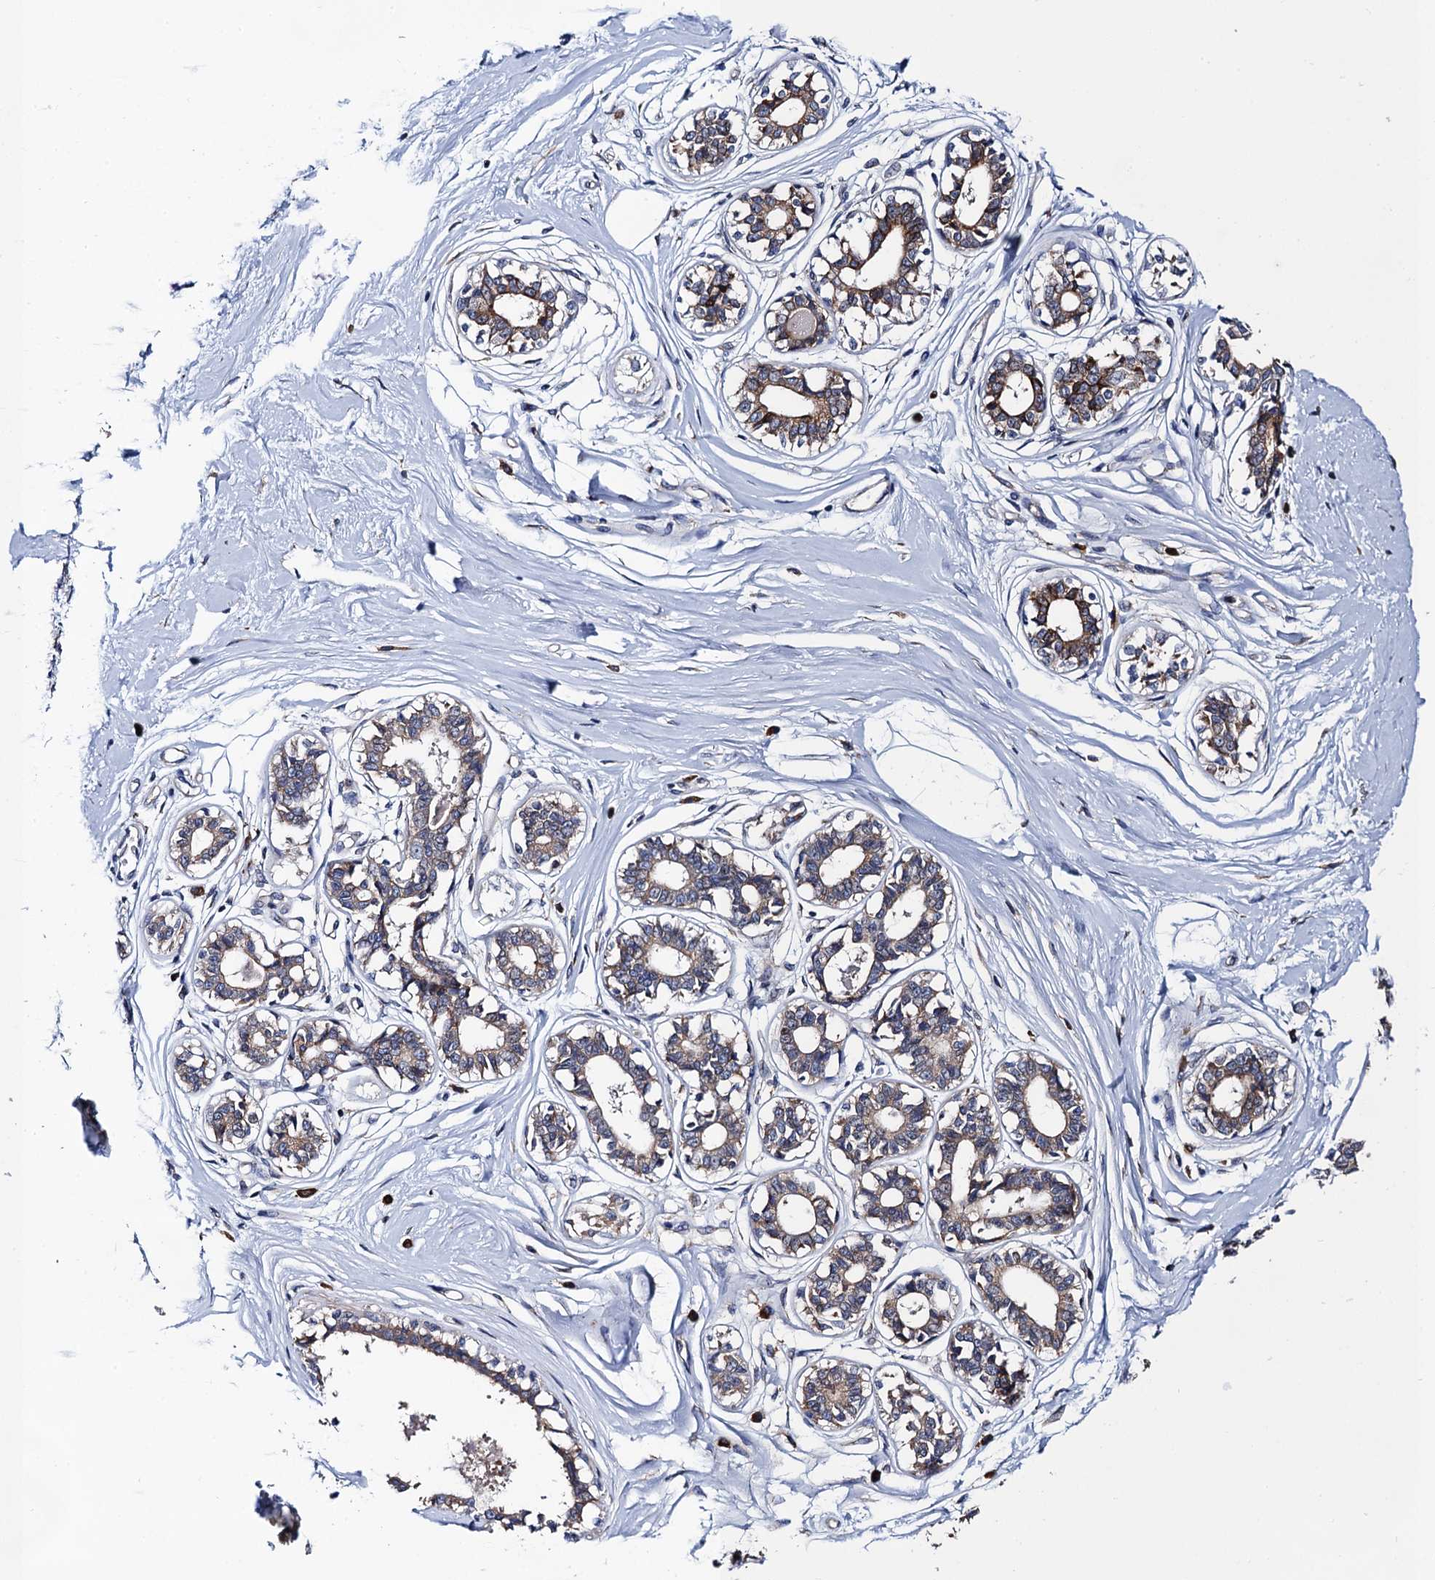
{"staining": {"intensity": "negative", "quantity": "none", "location": "none"}, "tissue": "breast", "cell_type": "Adipocytes", "image_type": "normal", "snomed": [{"axis": "morphology", "description": "Normal tissue, NOS"}, {"axis": "topography", "description": "Breast"}], "caption": "Immunohistochemical staining of normal human breast reveals no significant staining in adipocytes.", "gene": "PGLS", "patient": {"sex": "female", "age": 45}}